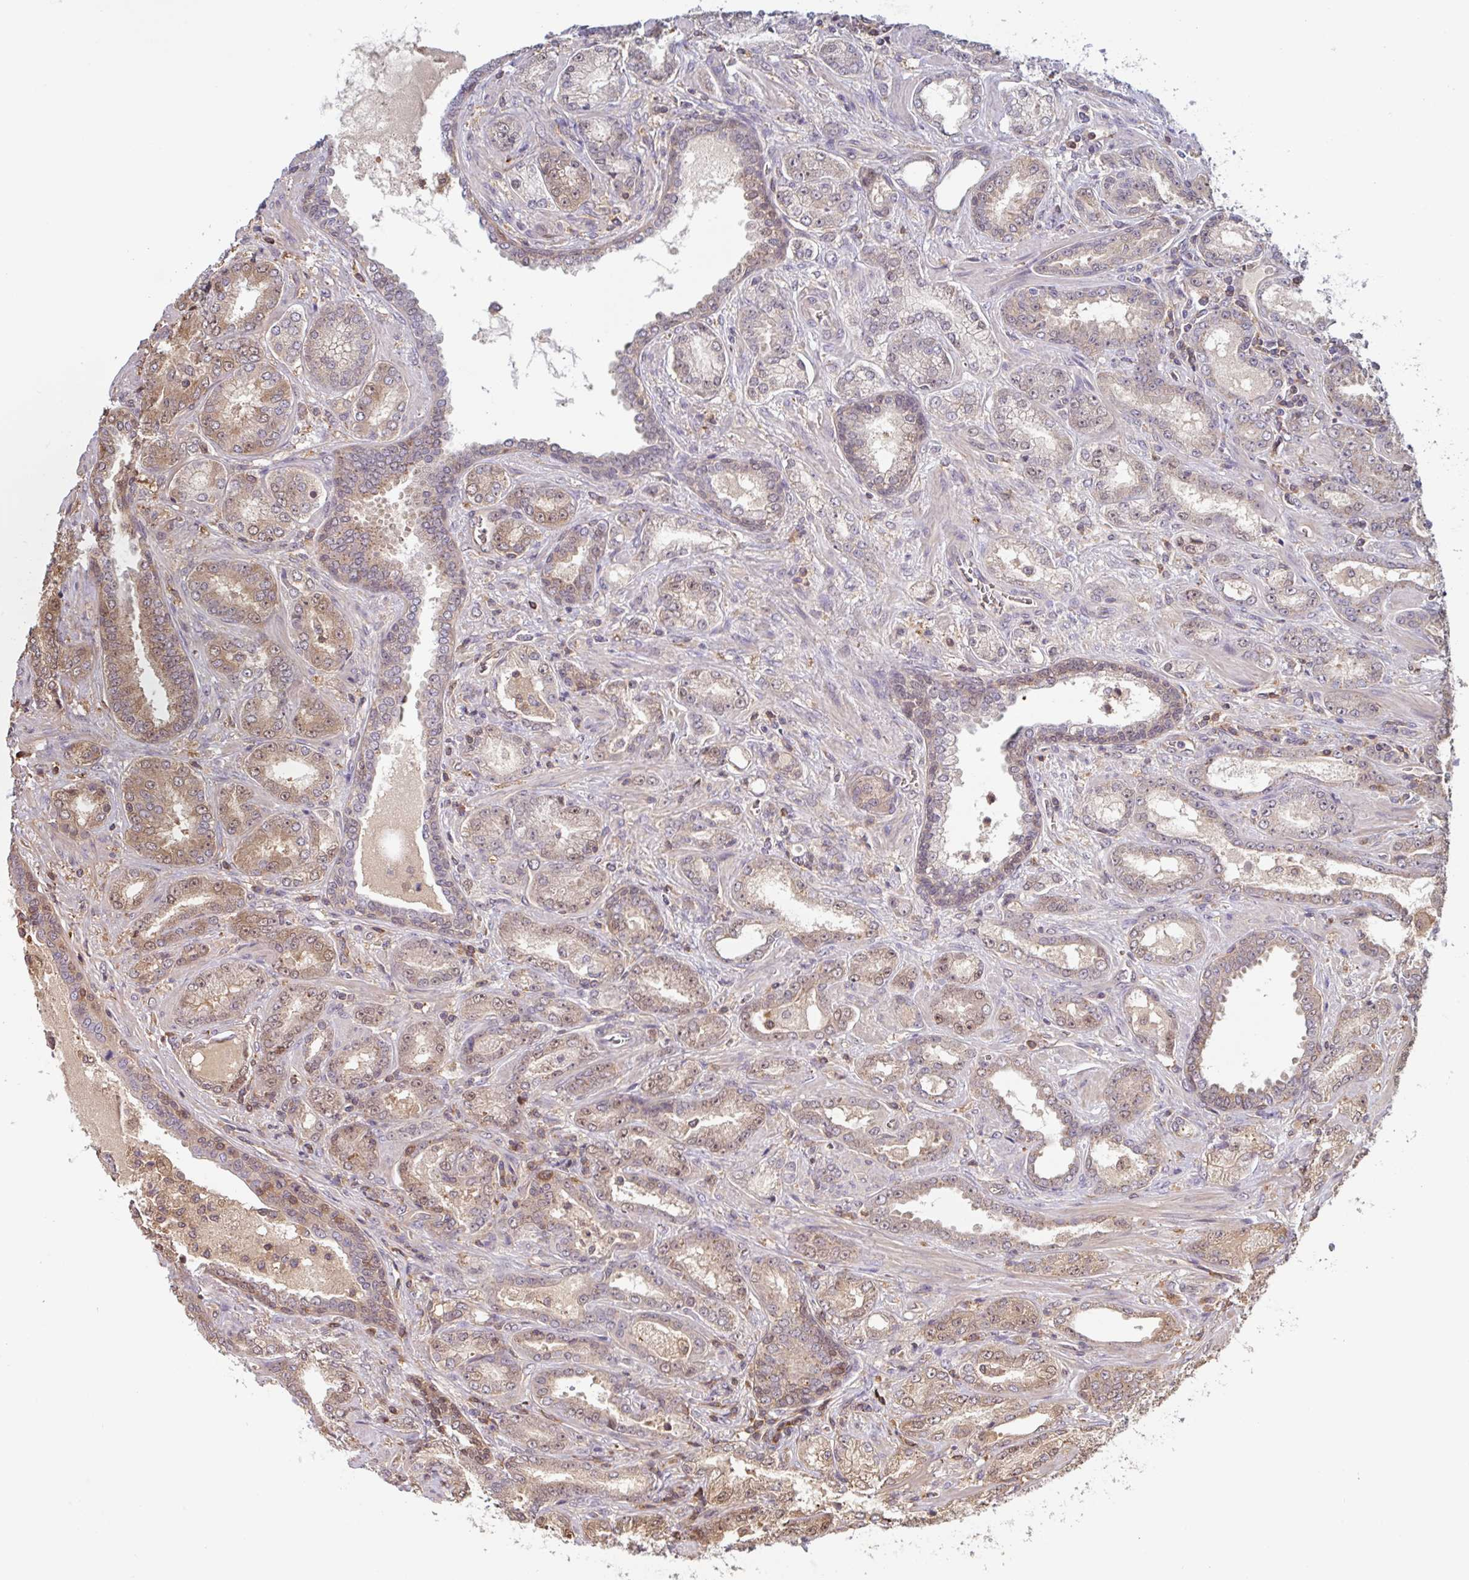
{"staining": {"intensity": "weak", "quantity": "<25%", "location": "cytoplasmic/membranous,nuclear"}, "tissue": "prostate cancer", "cell_type": "Tumor cells", "image_type": "cancer", "snomed": [{"axis": "morphology", "description": "Adenocarcinoma, High grade"}, {"axis": "topography", "description": "Prostate"}], "caption": "High magnification brightfield microscopy of adenocarcinoma (high-grade) (prostate) stained with DAB (brown) and counterstained with hematoxylin (blue): tumor cells show no significant positivity.", "gene": "OTOP2", "patient": {"sex": "male", "age": 72}}